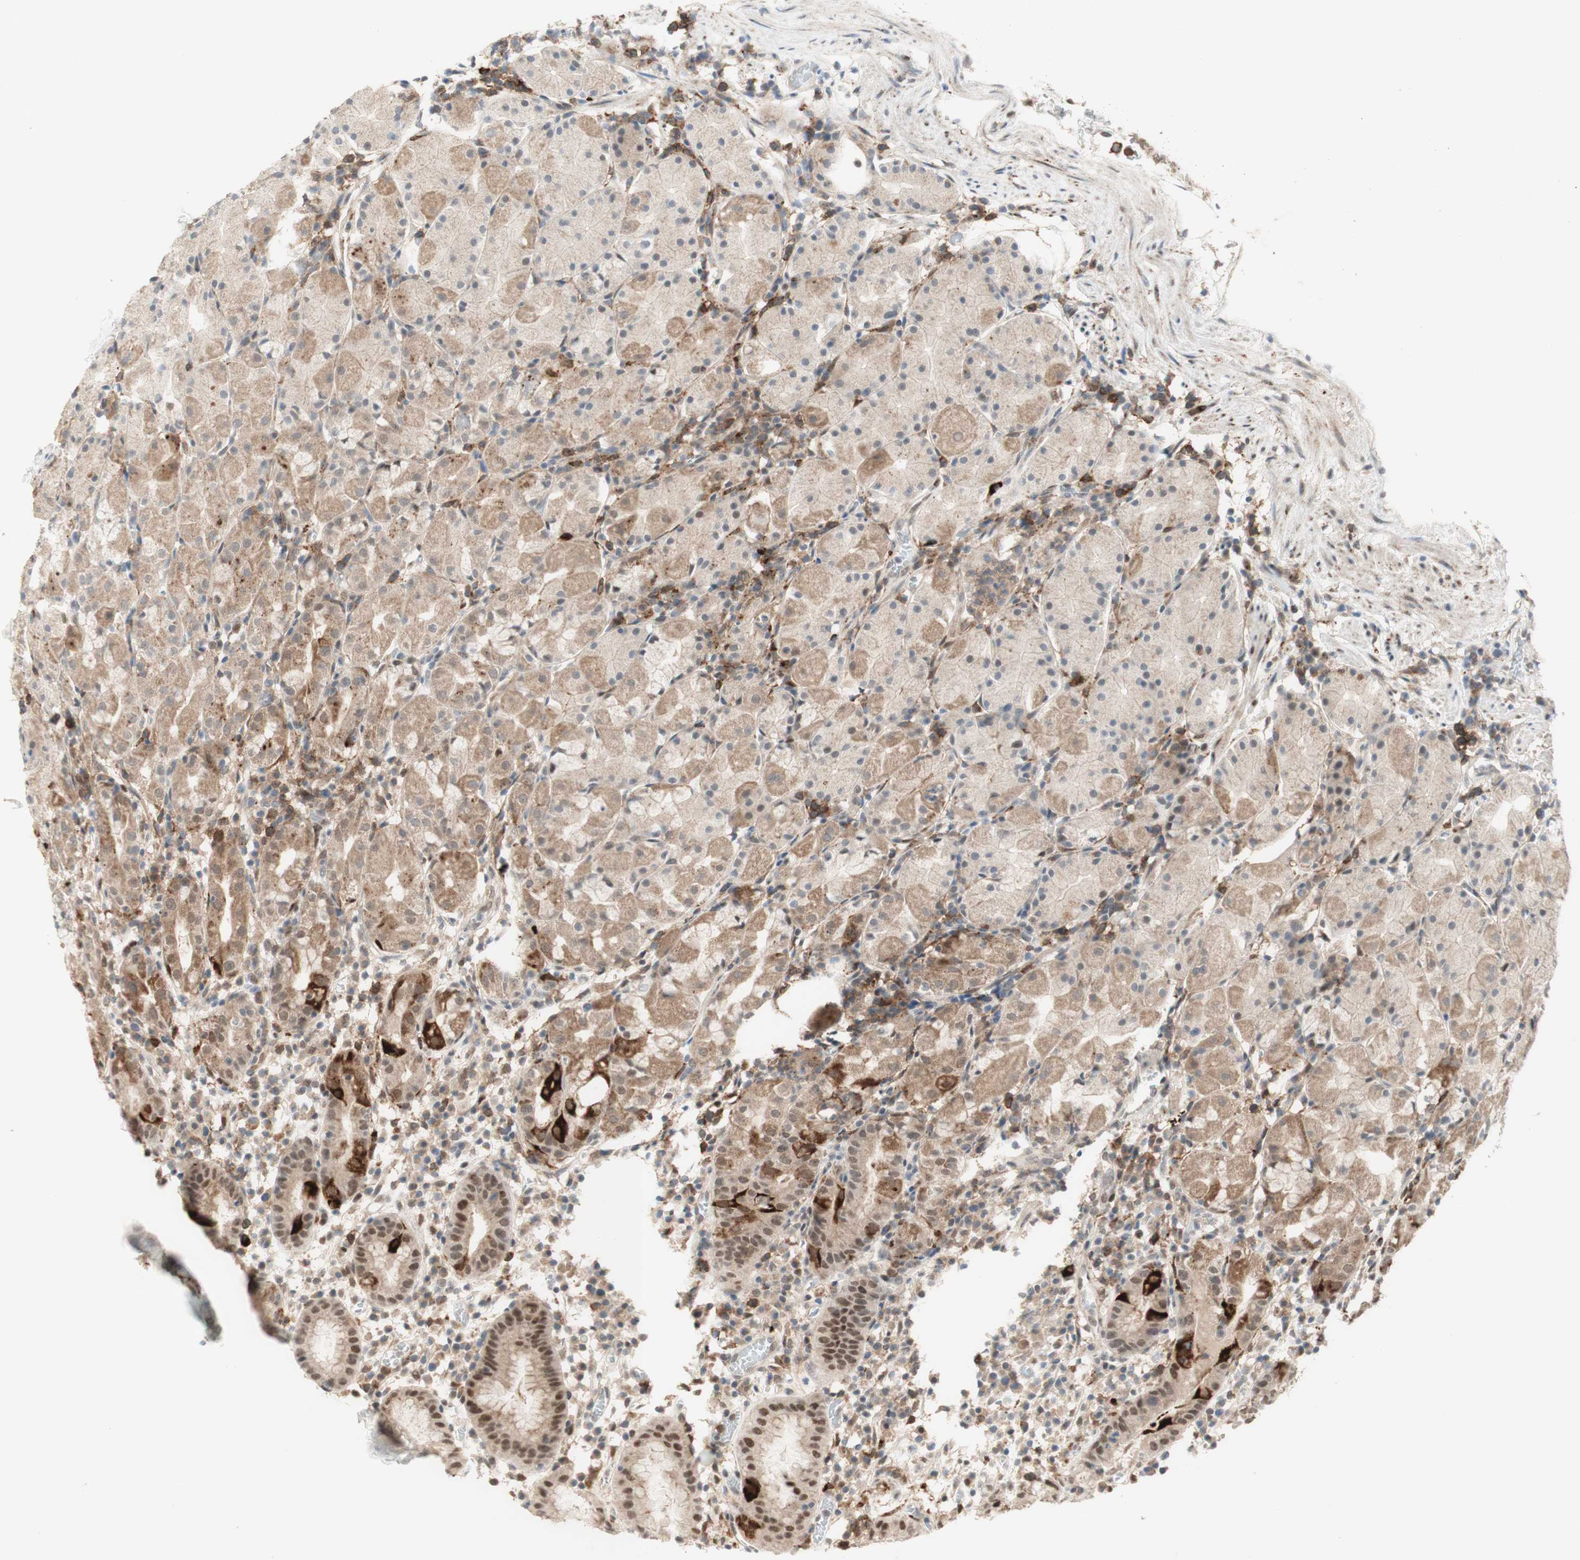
{"staining": {"intensity": "moderate", "quantity": ">75%", "location": "cytoplasmic/membranous,nuclear"}, "tissue": "stomach", "cell_type": "Glandular cells", "image_type": "normal", "snomed": [{"axis": "morphology", "description": "Normal tissue, NOS"}, {"axis": "topography", "description": "Stomach"}, {"axis": "topography", "description": "Stomach, lower"}], "caption": "Human stomach stained for a protein (brown) displays moderate cytoplasmic/membranous,nuclear positive staining in approximately >75% of glandular cells.", "gene": "GAPT", "patient": {"sex": "female", "age": 75}}